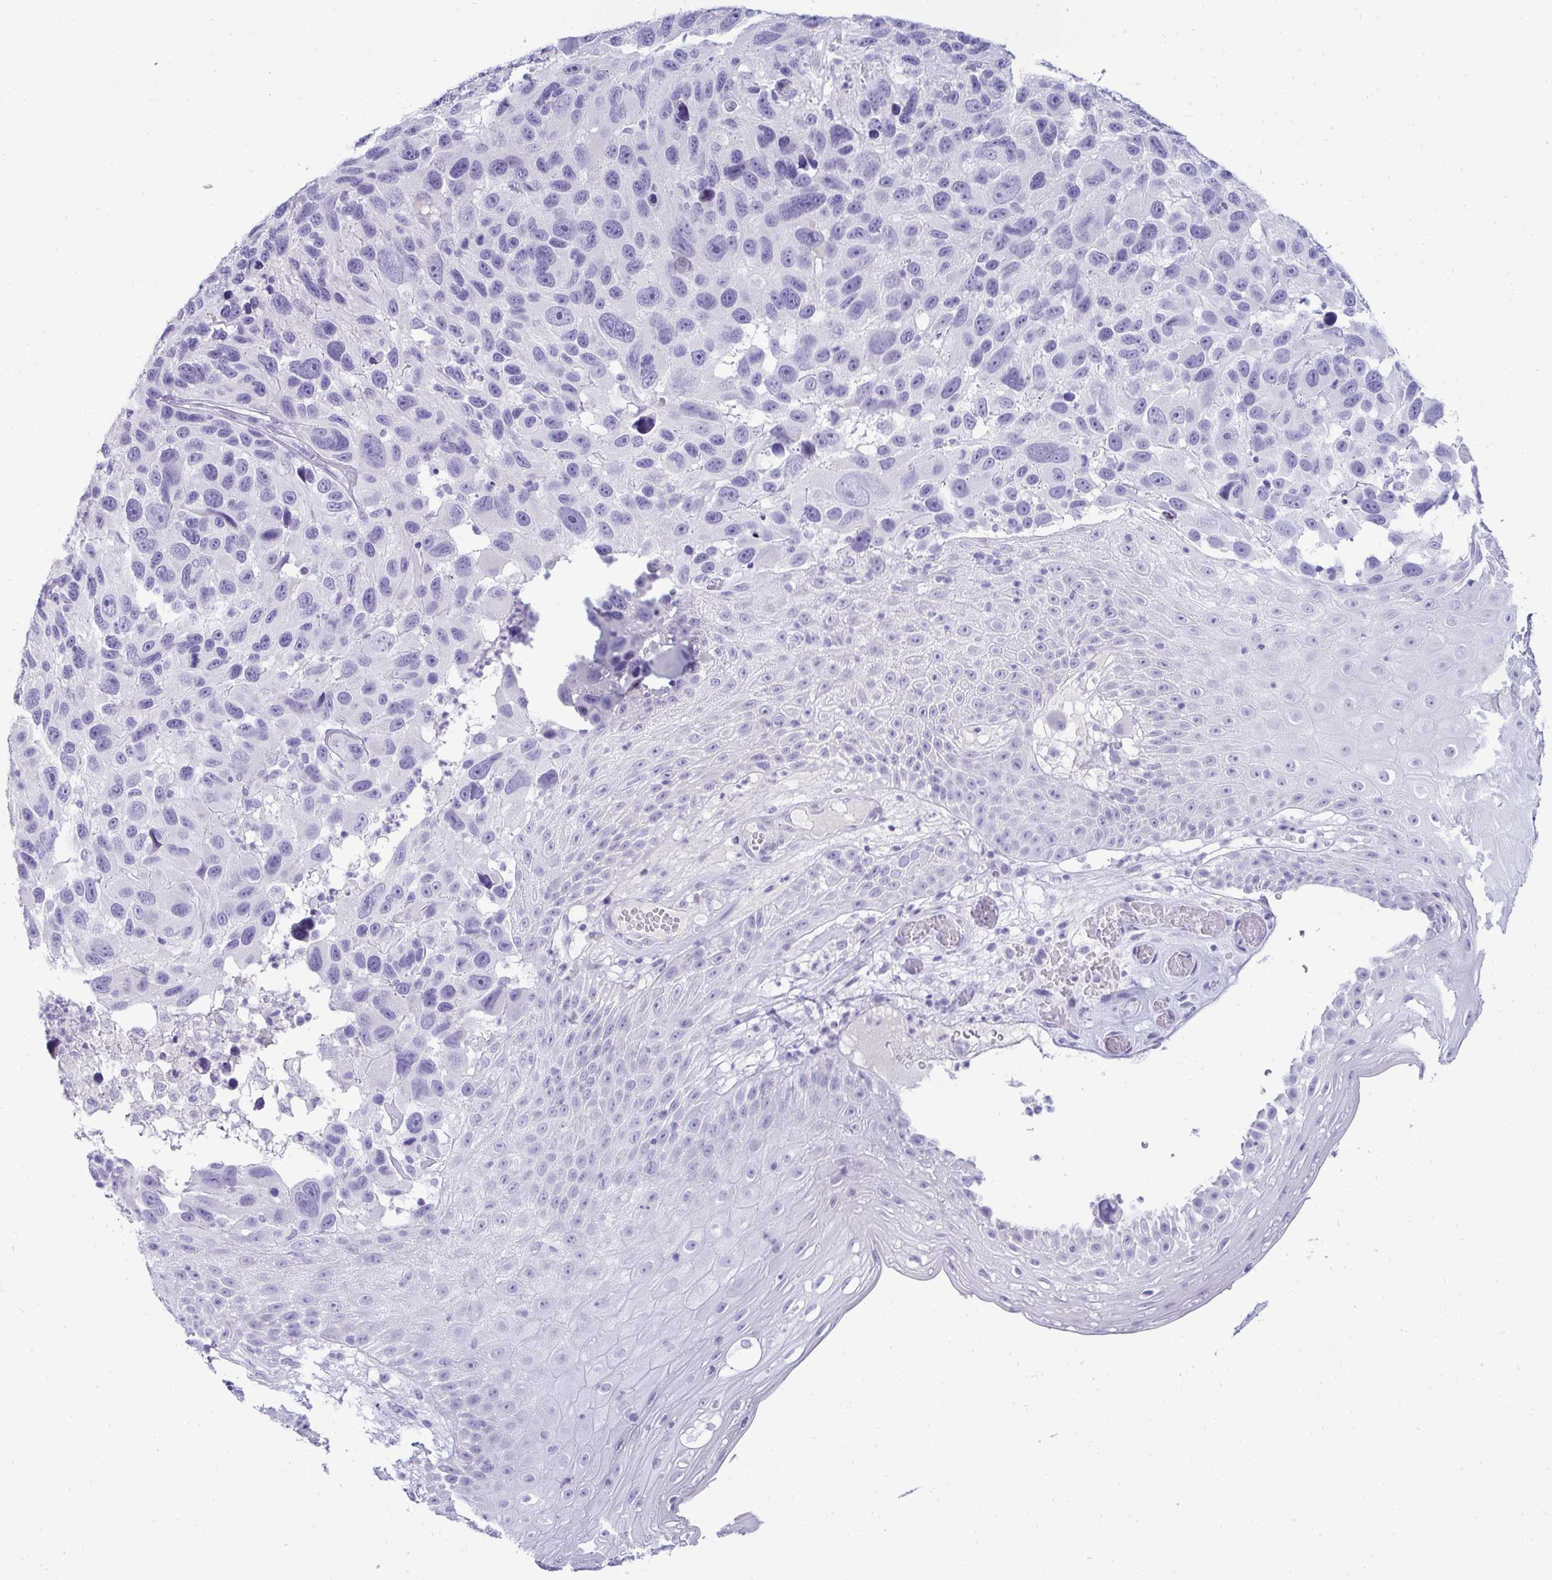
{"staining": {"intensity": "negative", "quantity": "none", "location": "none"}, "tissue": "melanoma", "cell_type": "Tumor cells", "image_type": "cancer", "snomed": [{"axis": "morphology", "description": "Malignant melanoma, NOS"}, {"axis": "topography", "description": "Skin"}], "caption": "Immunohistochemical staining of human malignant melanoma displays no significant staining in tumor cells.", "gene": "HSPB6", "patient": {"sex": "male", "age": 53}}